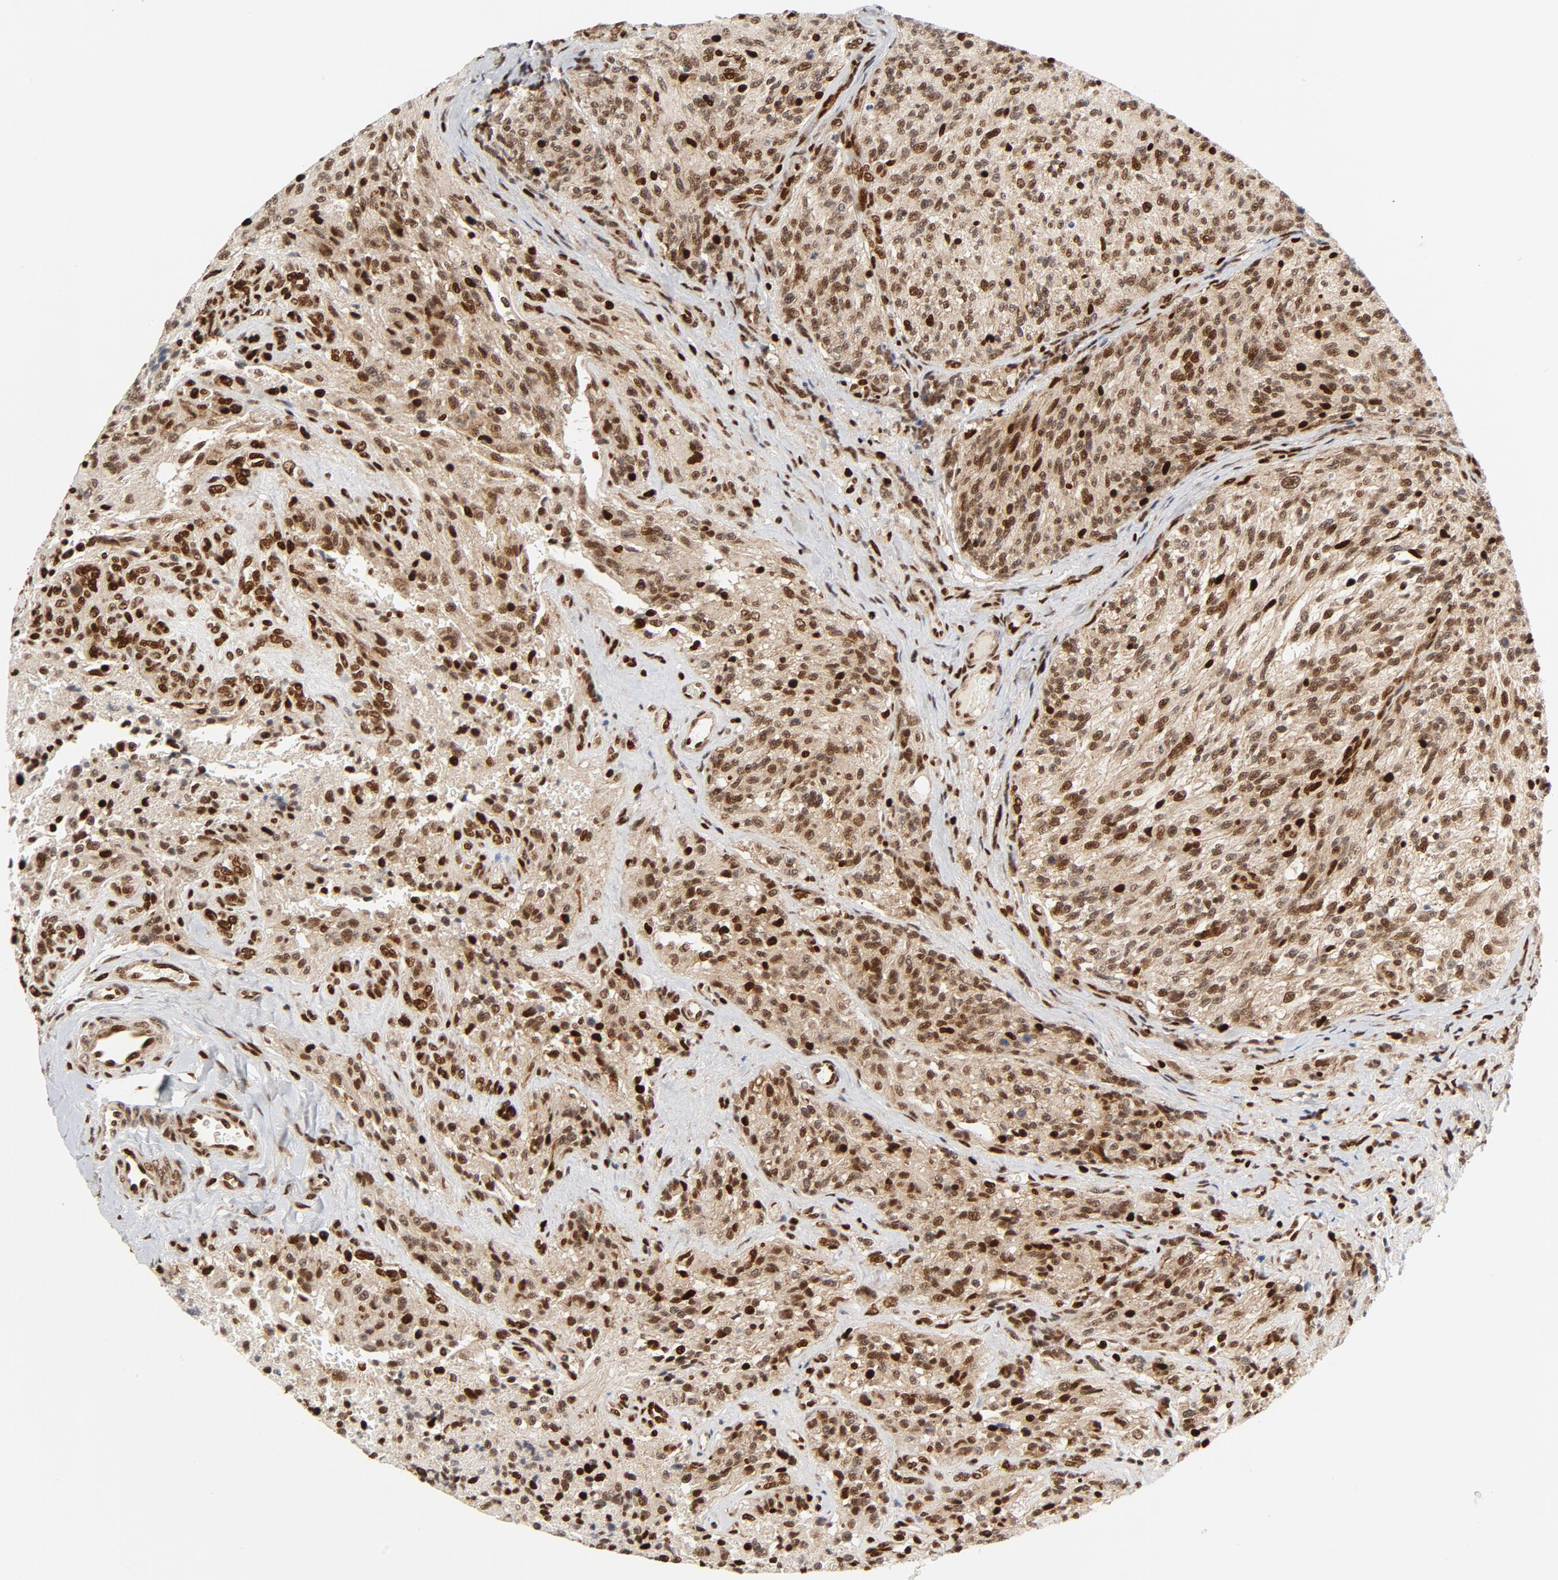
{"staining": {"intensity": "moderate", "quantity": ">75%", "location": "nuclear"}, "tissue": "glioma", "cell_type": "Tumor cells", "image_type": "cancer", "snomed": [{"axis": "morphology", "description": "Normal tissue, NOS"}, {"axis": "morphology", "description": "Glioma, malignant, High grade"}, {"axis": "topography", "description": "Cerebral cortex"}], "caption": "Immunohistochemistry photomicrograph of neoplastic tissue: human glioma stained using IHC exhibits medium levels of moderate protein expression localized specifically in the nuclear of tumor cells, appearing as a nuclear brown color.", "gene": "MEF2A", "patient": {"sex": "male", "age": 56}}